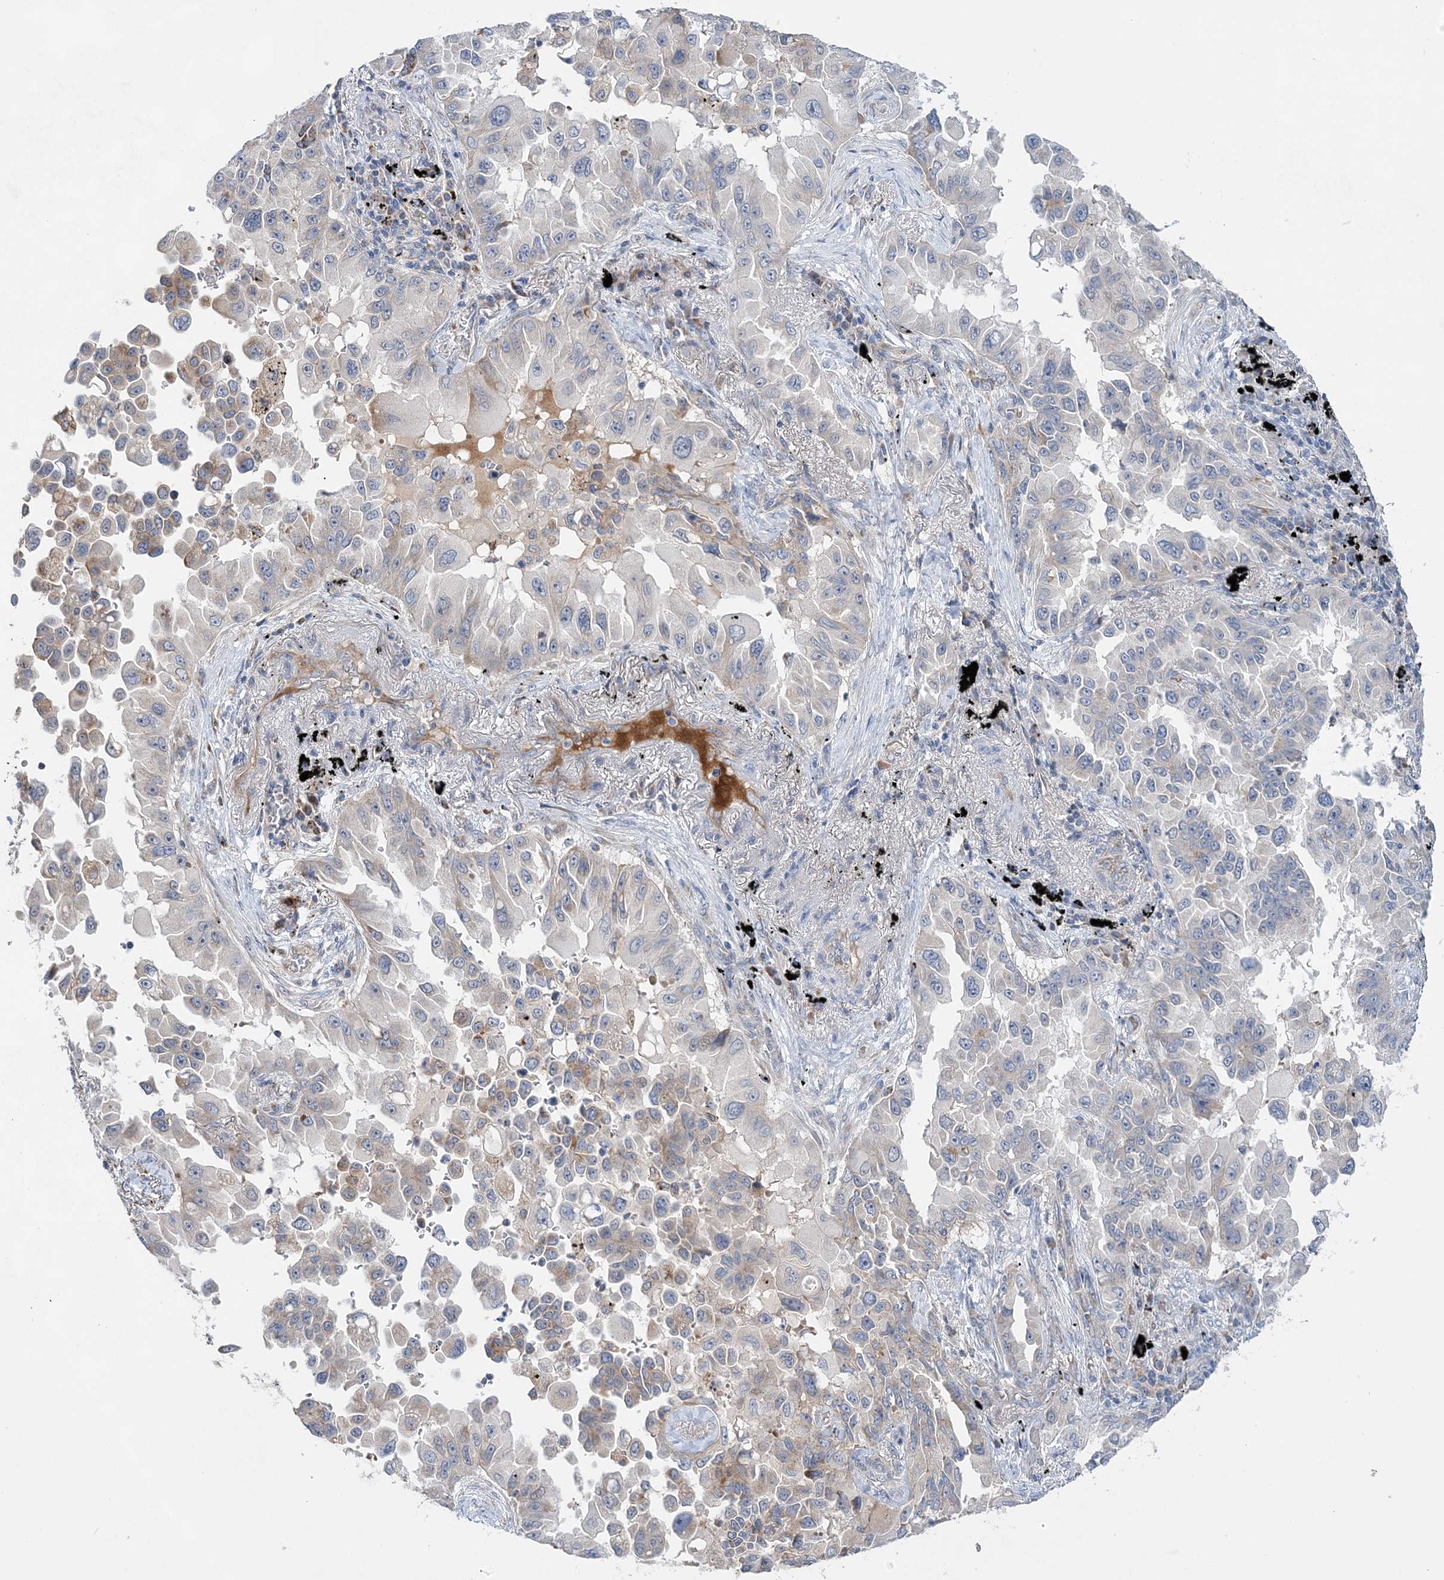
{"staining": {"intensity": "negative", "quantity": "none", "location": "none"}, "tissue": "lung cancer", "cell_type": "Tumor cells", "image_type": "cancer", "snomed": [{"axis": "morphology", "description": "Adenocarcinoma, NOS"}, {"axis": "topography", "description": "Lung"}], "caption": "IHC of human adenocarcinoma (lung) demonstrates no staining in tumor cells.", "gene": "TRAPPC13", "patient": {"sex": "female", "age": 67}}